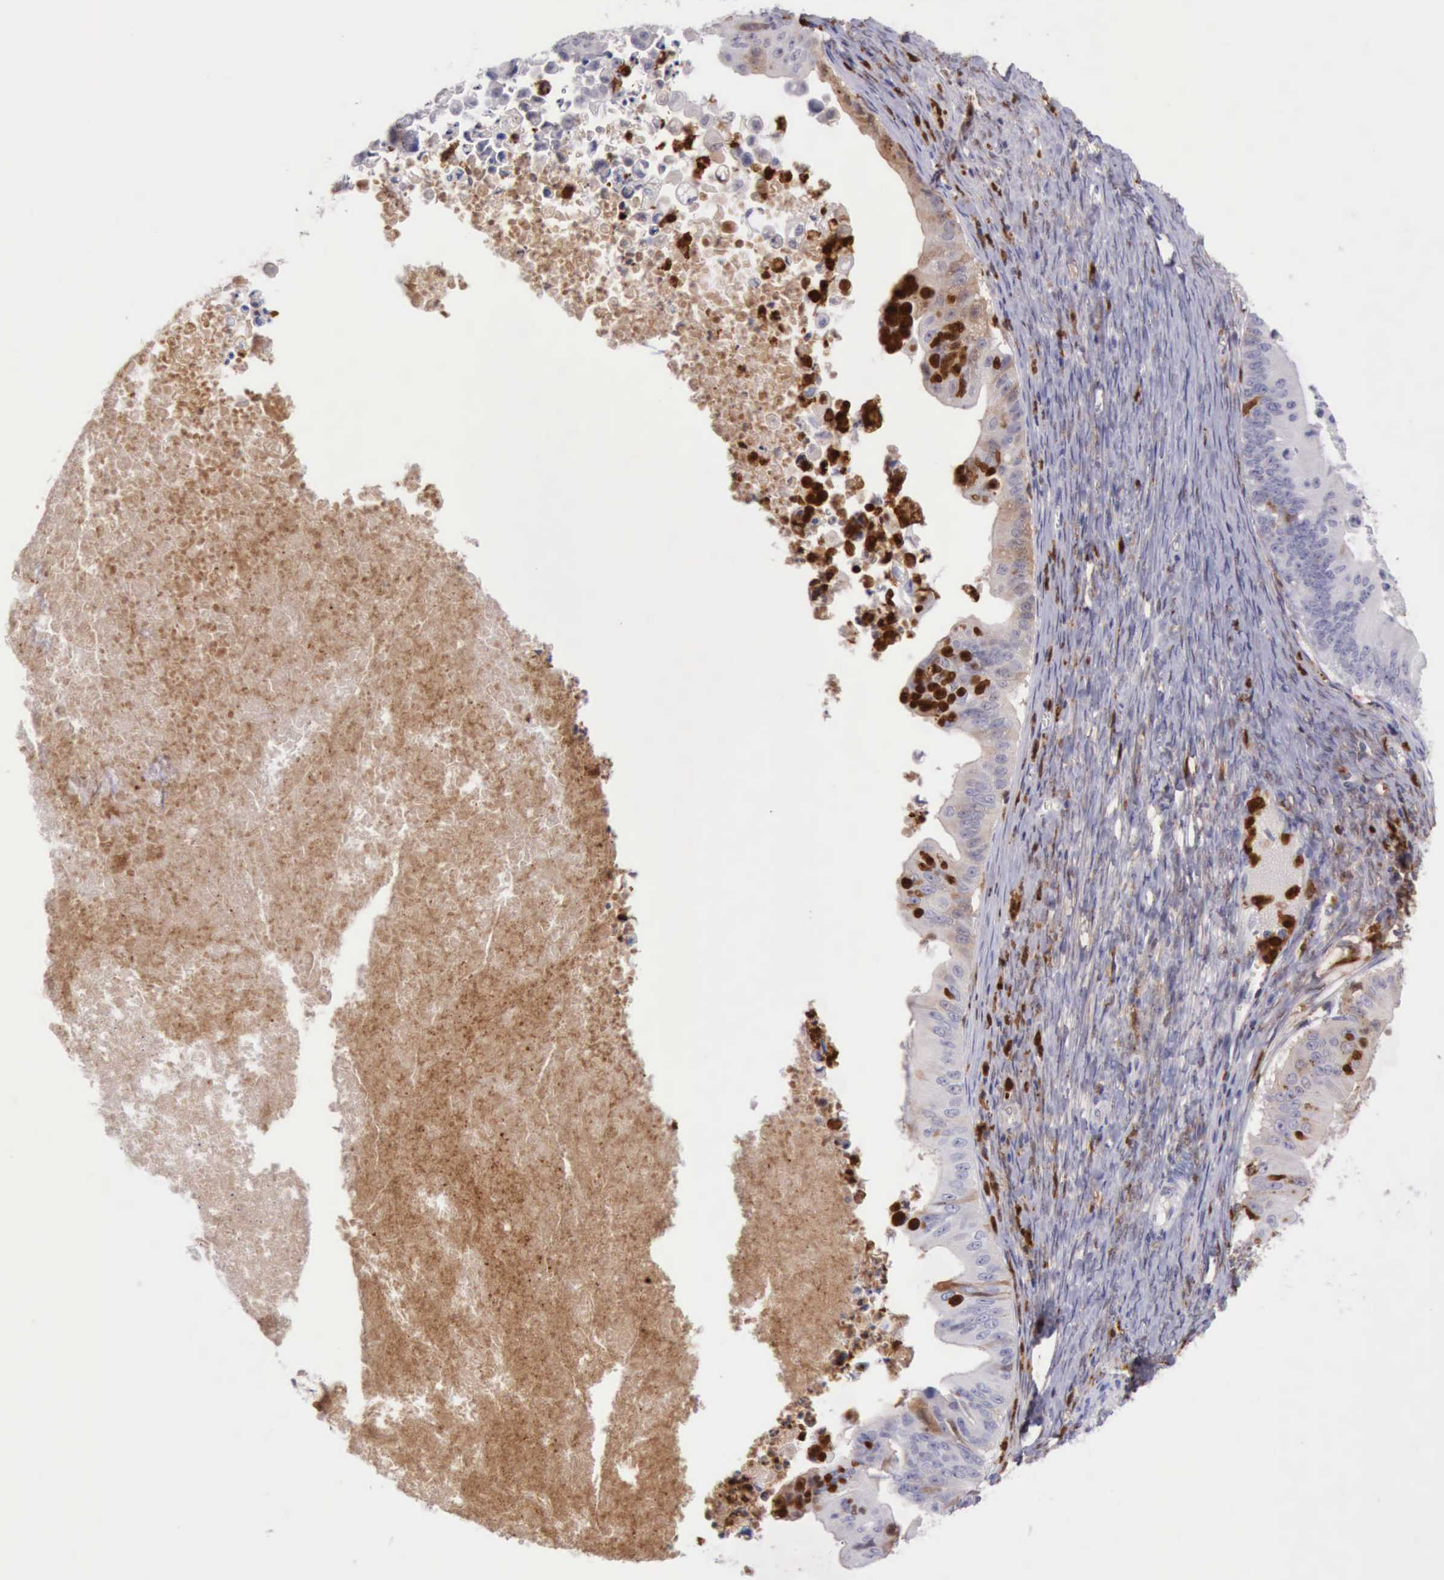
{"staining": {"intensity": "negative", "quantity": "none", "location": "none"}, "tissue": "ovarian cancer", "cell_type": "Tumor cells", "image_type": "cancer", "snomed": [{"axis": "morphology", "description": "Cystadenocarcinoma, mucinous, NOS"}, {"axis": "topography", "description": "Ovary"}], "caption": "Protein analysis of mucinous cystadenocarcinoma (ovarian) displays no significant expression in tumor cells. (Immunohistochemistry (ihc), brightfield microscopy, high magnification).", "gene": "CSTA", "patient": {"sex": "female", "age": 37}}